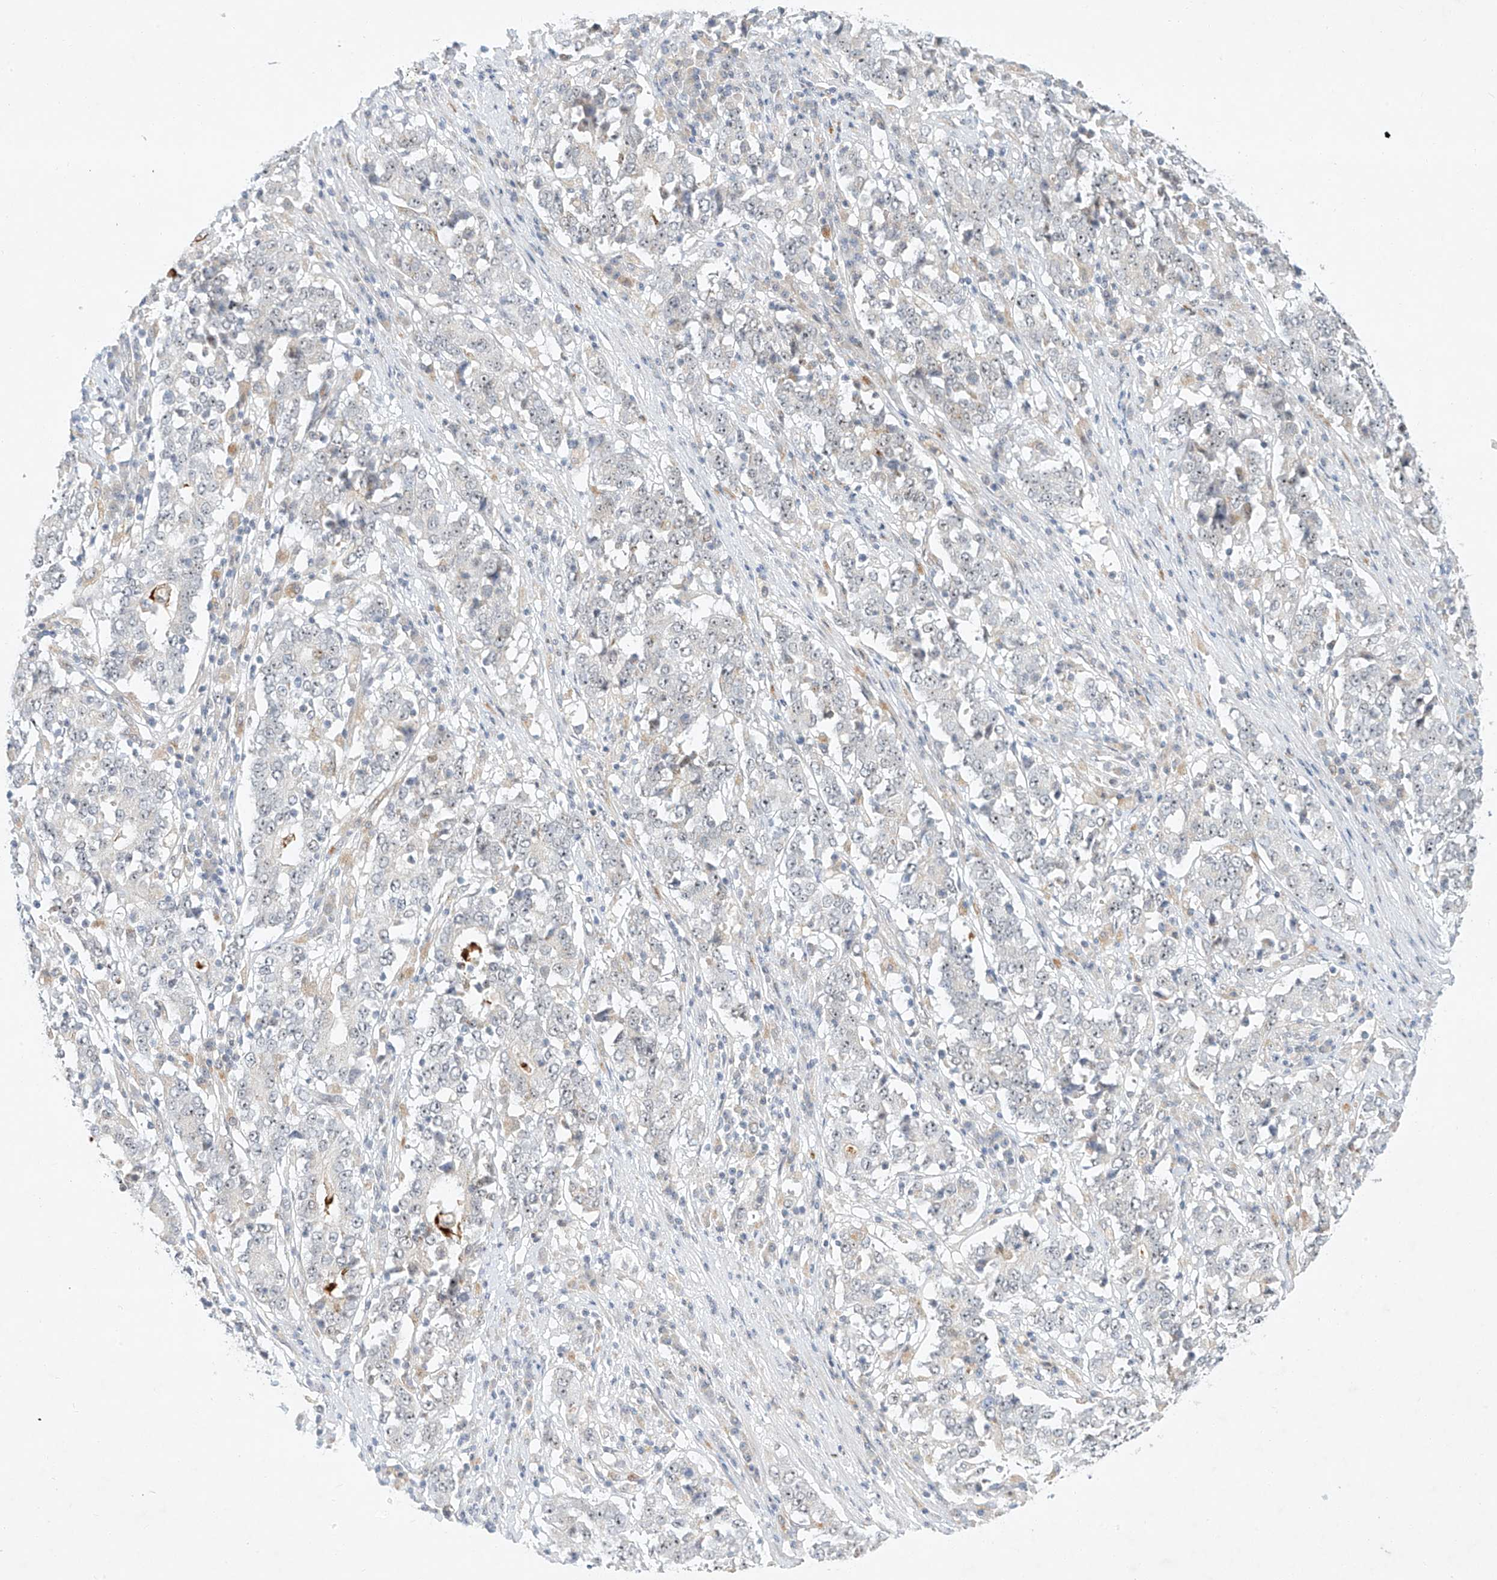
{"staining": {"intensity": "negative", "quantity": "none", "location": "none"}, "tissue": "stomach cancer", "cell_type": "Tumor cells", "image_type": "cancer", "snomed": [{"axis": "morphology", "description": "Adenocarcinoma, NOS"}, {"axis": "topography", "description": "Stomach"}], "caption": "This is a micrograph of immunohistochemistry (IHC) staining of adenocarcinoma (stomach), which shows no positivity in tumor cells.", "gene": "PAK6", "patient": {"sex": "male", "age": 59}}